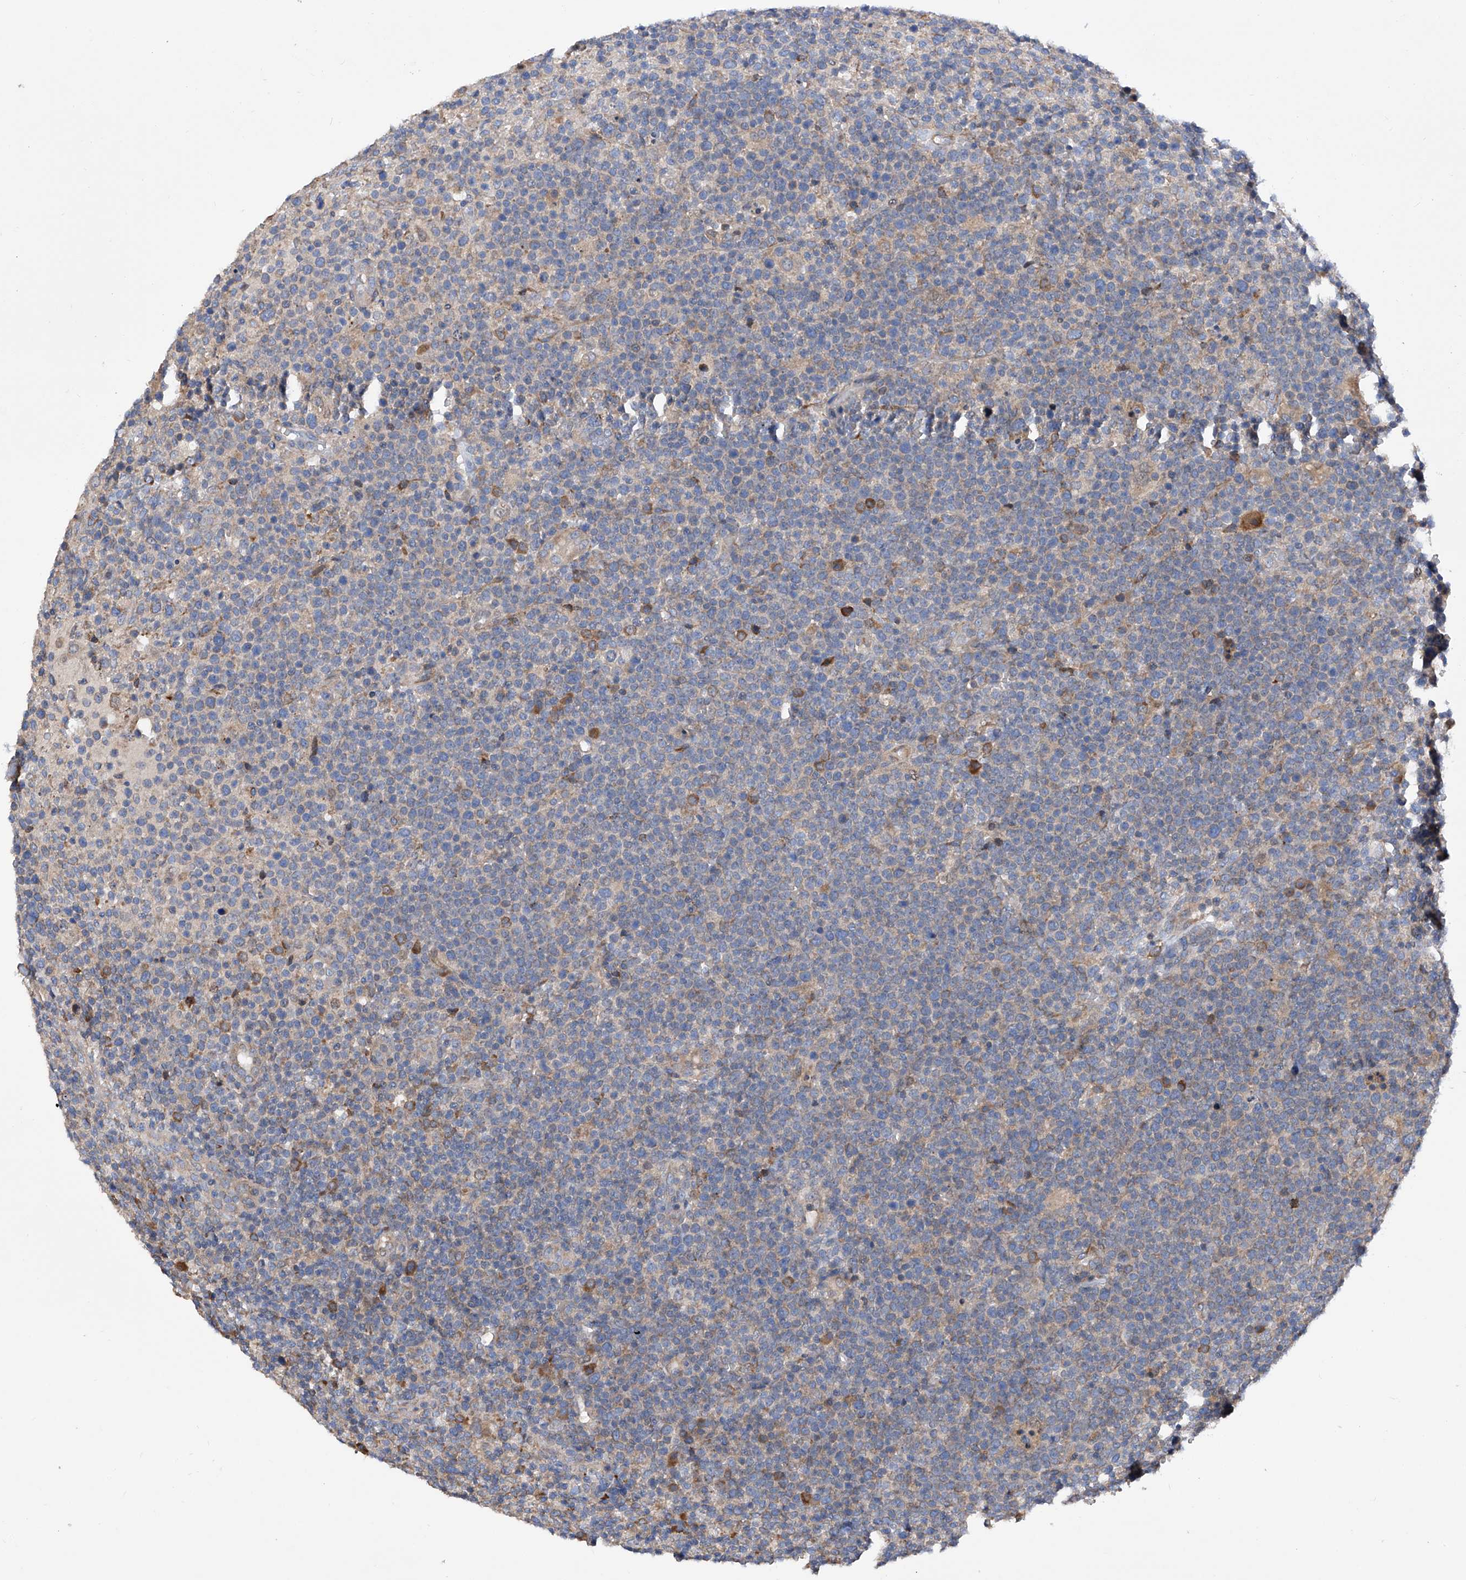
{"staining": {"intensity": "weak", "quantity": "25%-75%", "location": "cytoplasmic/membranous"}, "tissue": "lymphoma", "cell_type": "Tumor cells", "image_type": "cancer", "snomed": [{"axis": "morphology", "description": "Malignant lymphoma, non-Hodgkin's type, High grade"}, {"axis": "topography", "description": "Lymph node"}], "caption": "An image showing weak cytoplasmic/membranous expression in approximately 25%-75% of tumor cells in lymphoma, as visualized by brown immunohistochemical staining.", "gene": "INPP5B", "patient": {"sex": "male", "age": 61}}